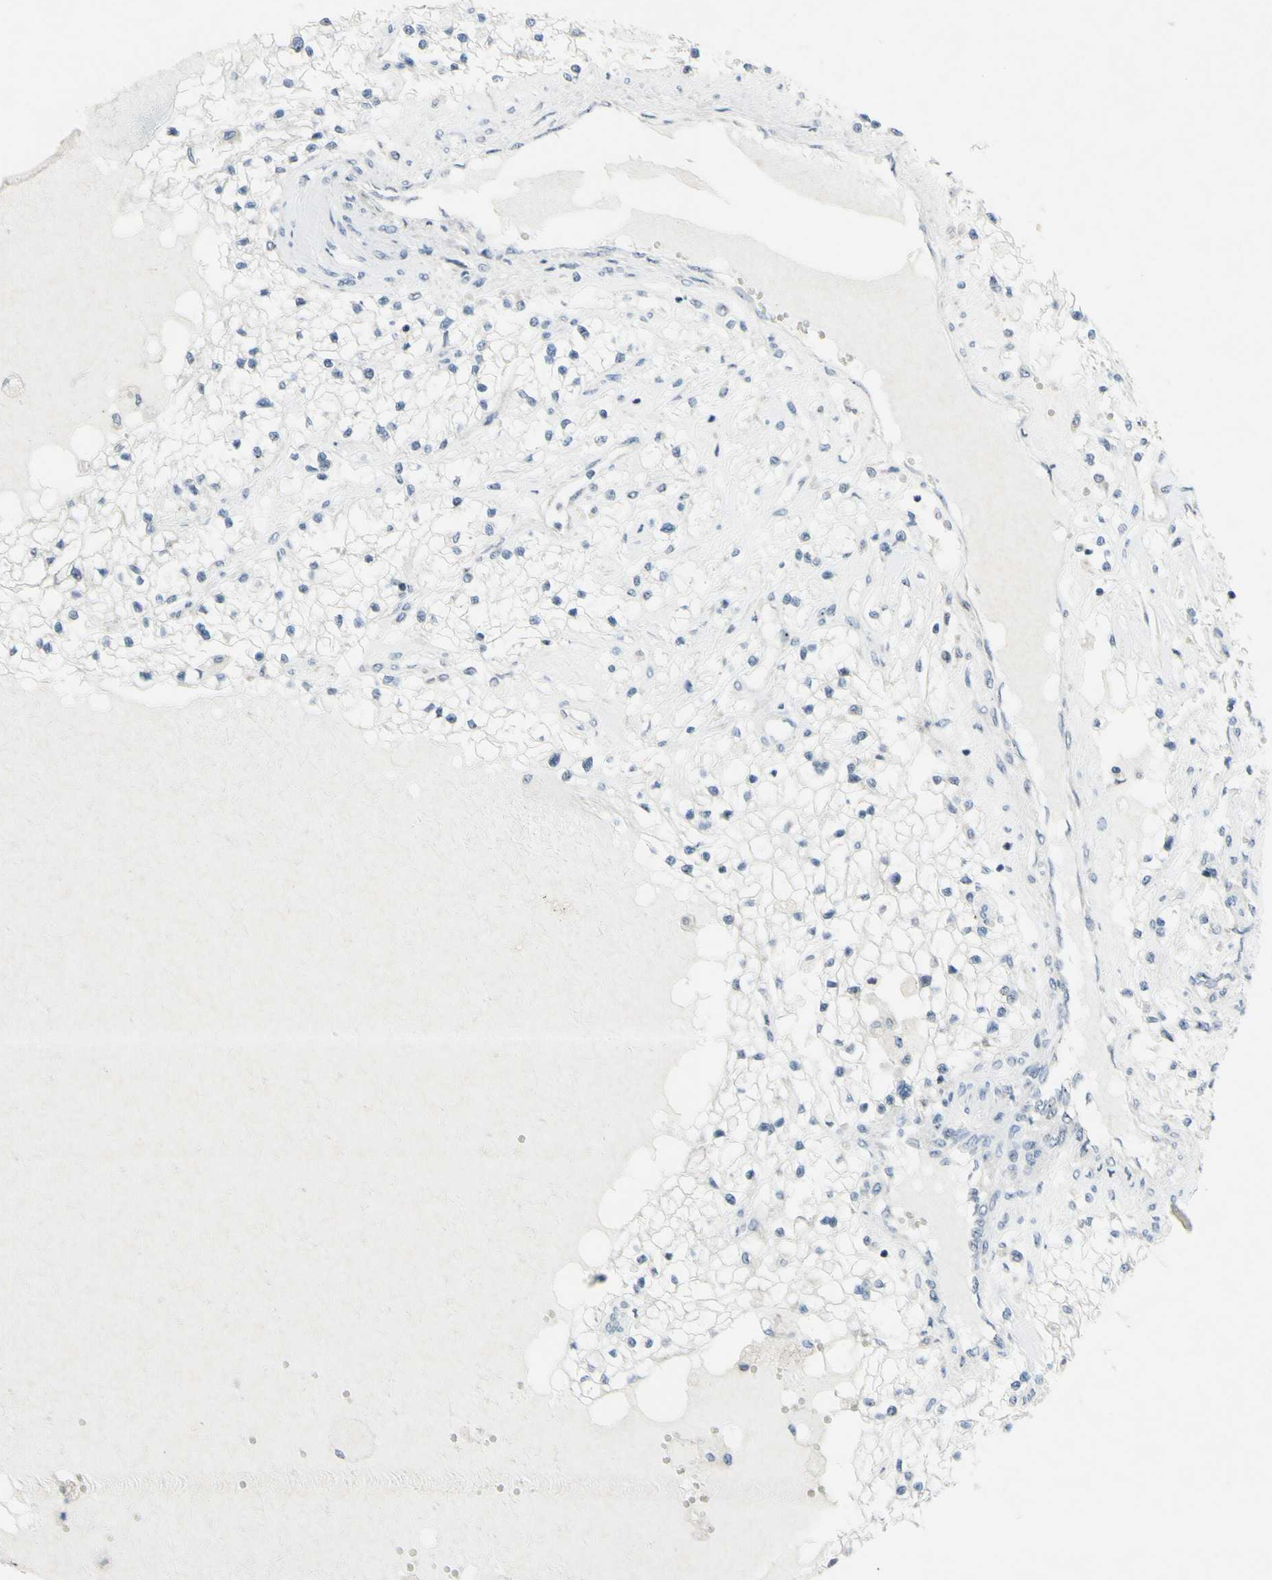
{"staining": {"intensity": "negative", "quantity": "none", "location": "none"}, "tissue": "renal cancer", "cell_type": "Tumor cells", "image_type": "cancer", "snomed": [{"axis": "morphology", "description": "Adenocarcinoma, NOS"}, {"axis": "topography", "description": "Kidney"}], "caption": "High magnification brightfield microscopy of renal adenocarcinoma stained with DAB (3,3'-diaminobenzidine) (brown) and counterstained with hematoxylin (blue): tumor cells show no significant positivity.", "gene": "POLR1A", "patient": {"sex": "male", "age": 68}}